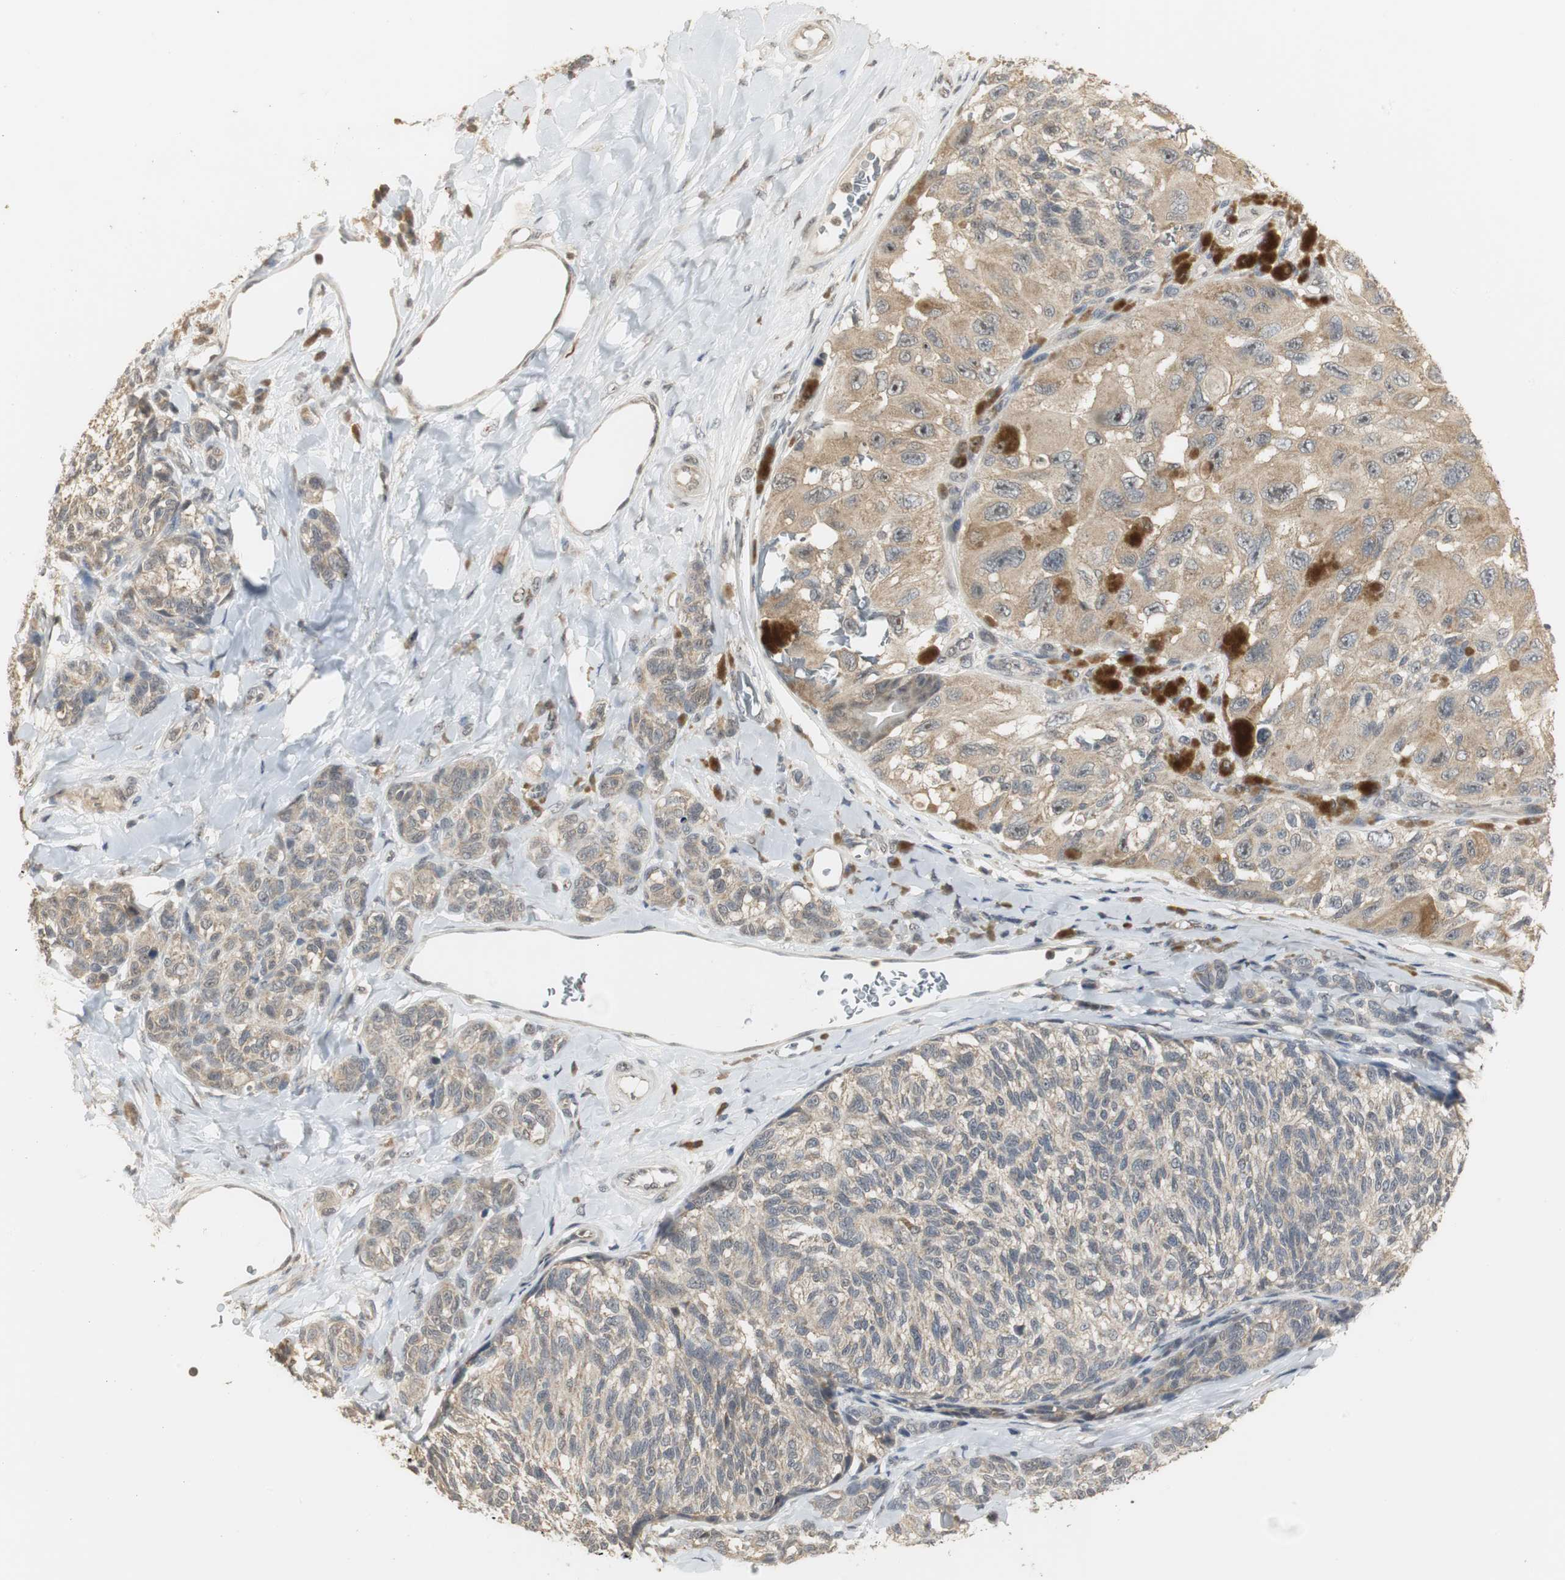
{"staining": {"intensity": "weak", "quantity": ">75%", "location": "cytoplasmic/membranous"}, "tissue": "melanoma", "cell_type": "Tumor cells", "image_type": "cancer", "snomed": [{"axis": "morphology", "description": "Malignant melanoma, NOS"}, {"axis": "topography", "description": "Skin"}], "caption": "Malignant melanoma stained with immunohistochemistry demonstrates weak cytoplasmic/membranous positivity in approximately >75% of tumor cells.", "gene": "ELOA", "patient": {"sex": "female", "age": 73}}